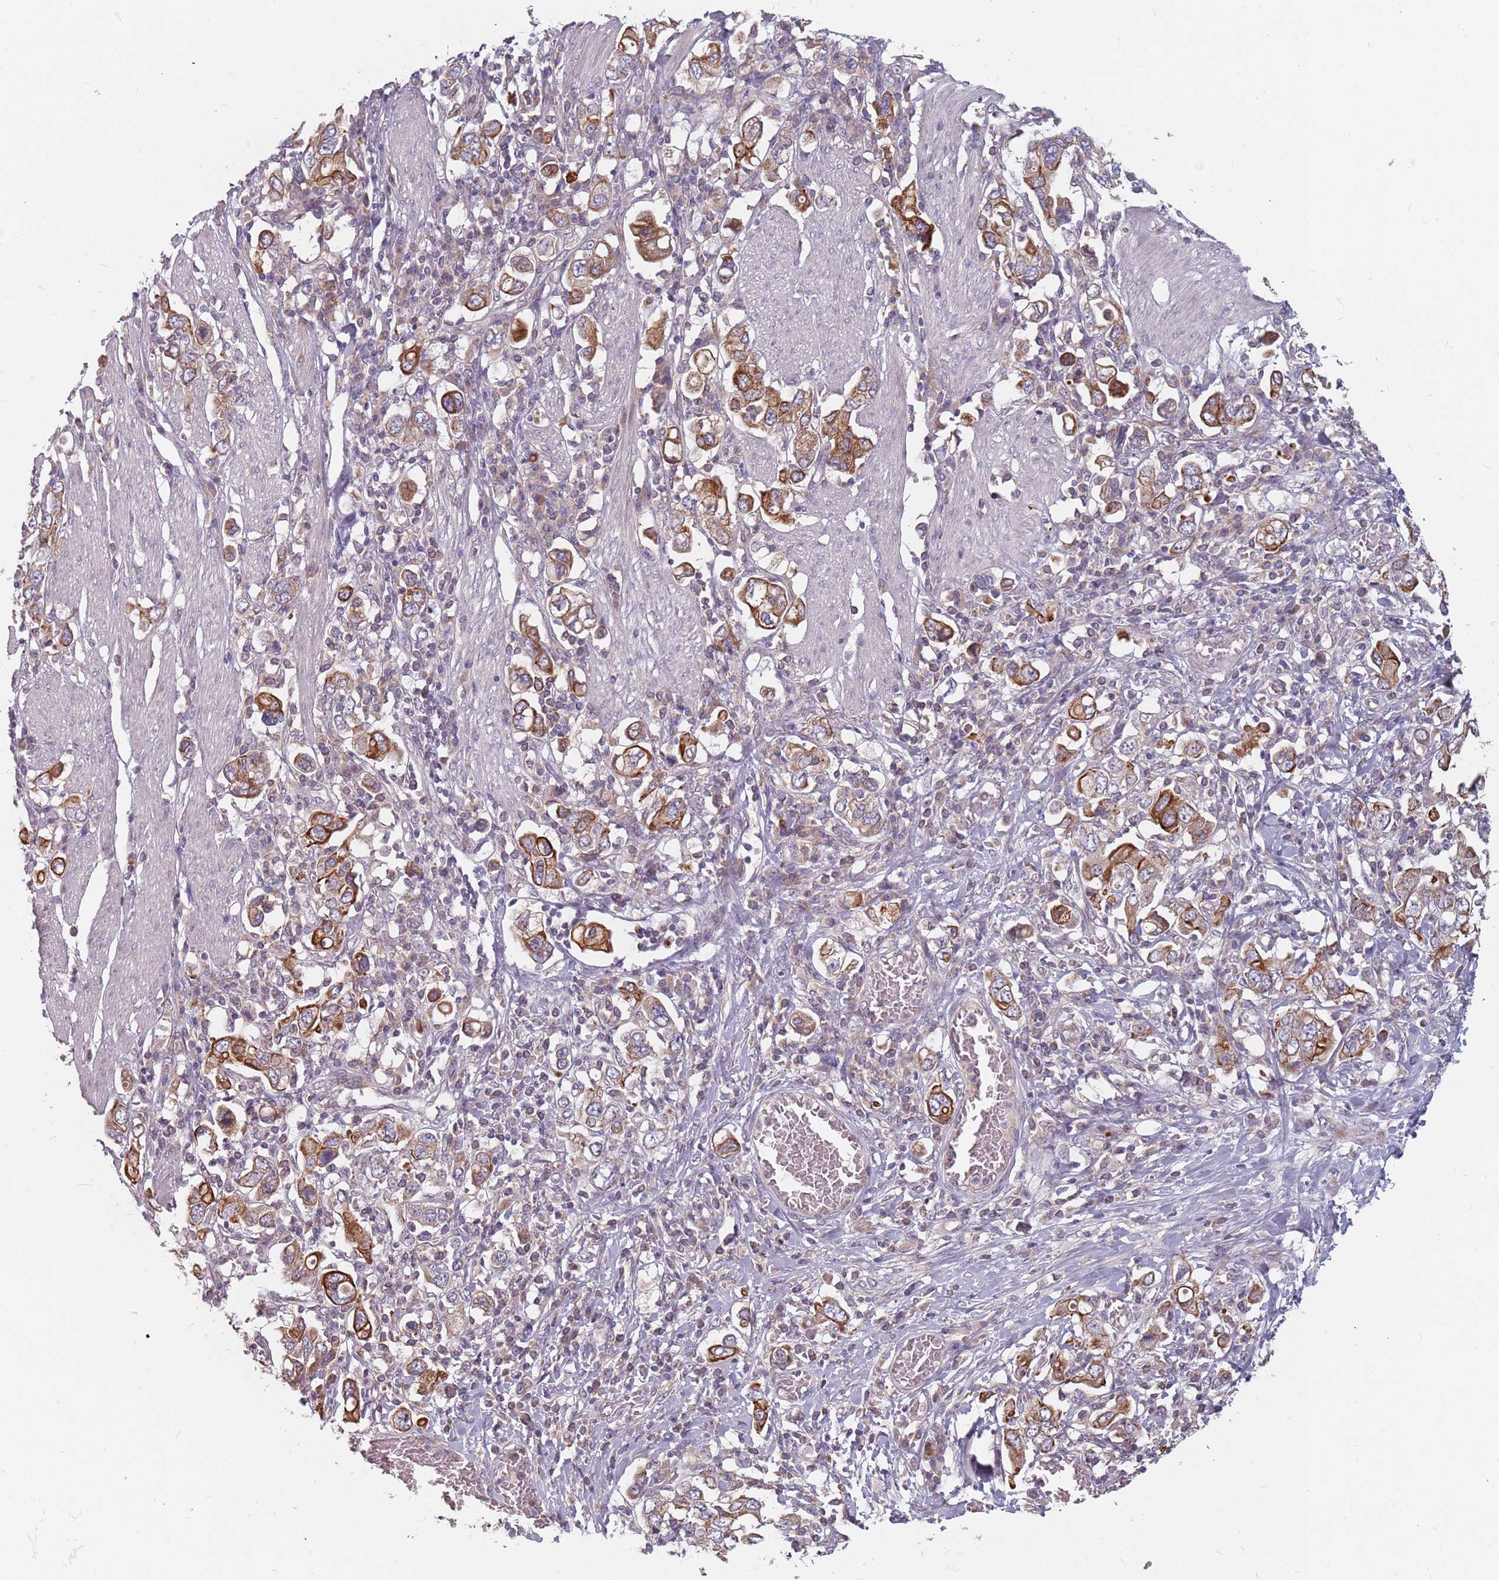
{"staining": {"intensity": "moderate", "quantity": ">75%", "location": "cytoplasmic/membranous"}, "tissue": "stomach cancer", "cell_type": "Tumor cells", "image_type": "cancer", "snomed": [{"axis": "morphology", "description": "Adenocarcinoma, NOS"}, {"axis": "topography", "description": "Stomach, upper"}], "caption": "Immunohistochemistry (IHC) micrograph of neoplastic tissue: human adenocarcinoma (stomach) stained using immunohistochemistry (IHC) displays medium levels of moderate protein expression localized specifically in the cytoplasmic/membranous of tumor cells, appearing as a cytoplasmic/membranous brown color.", "gene": "ADAL", "patient": {"sex": "male", "age": 62}}